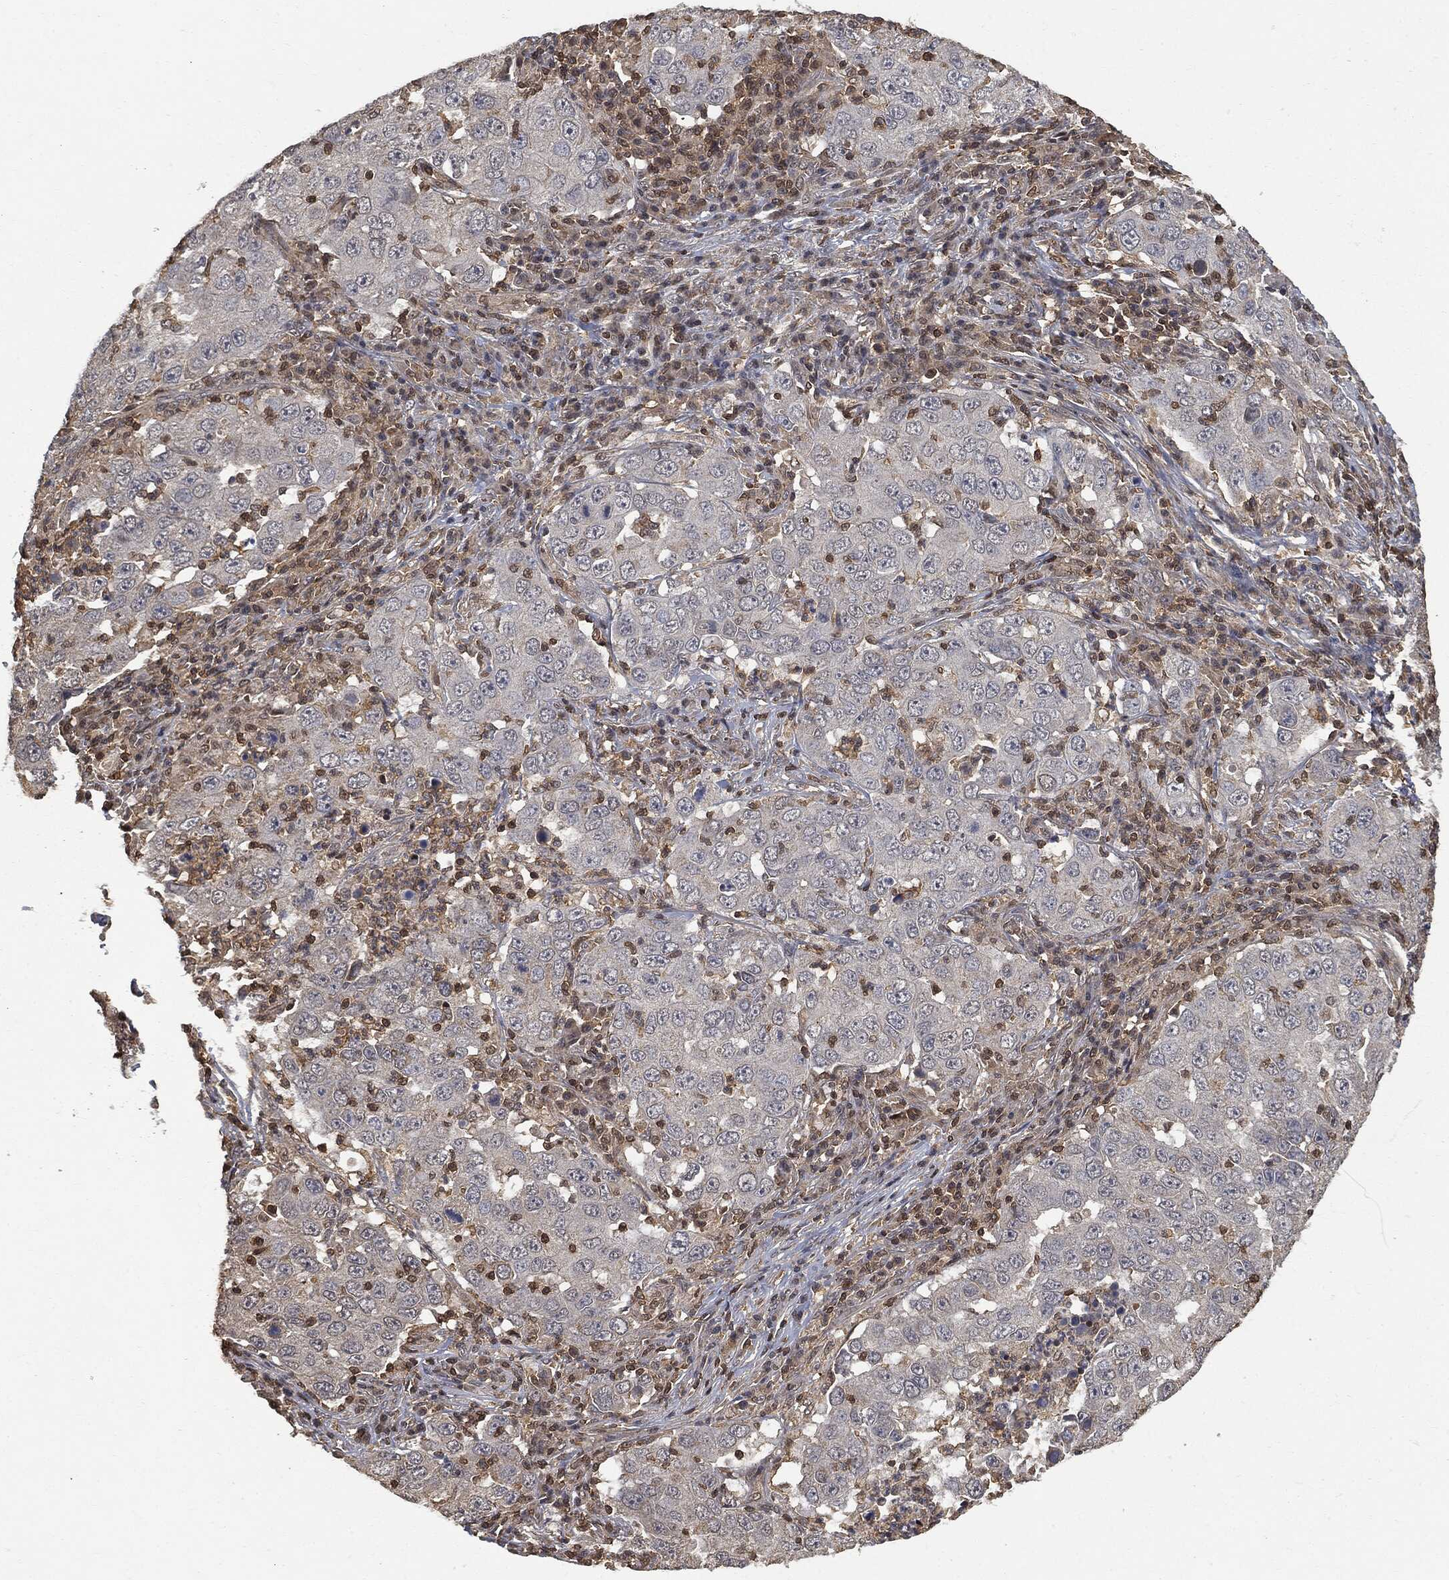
{"staining": {"intensity": "negative", "quantity": "none", "location": "none"}, "tissue": "lung cancer", "cell_type": "Tumor cells", "image_type": "cancer", "snomed": [{"axis": "morphology", "description": "Adenocarcinoma, NOS"}, {"axis": "topography", "description": "Lung"}], "caption": "Tumor cells are negative for brown protein staining in adenocarcinoma (lung).", "gene": "PSMB10", "patient": {"sex": "male", "age": 73}}